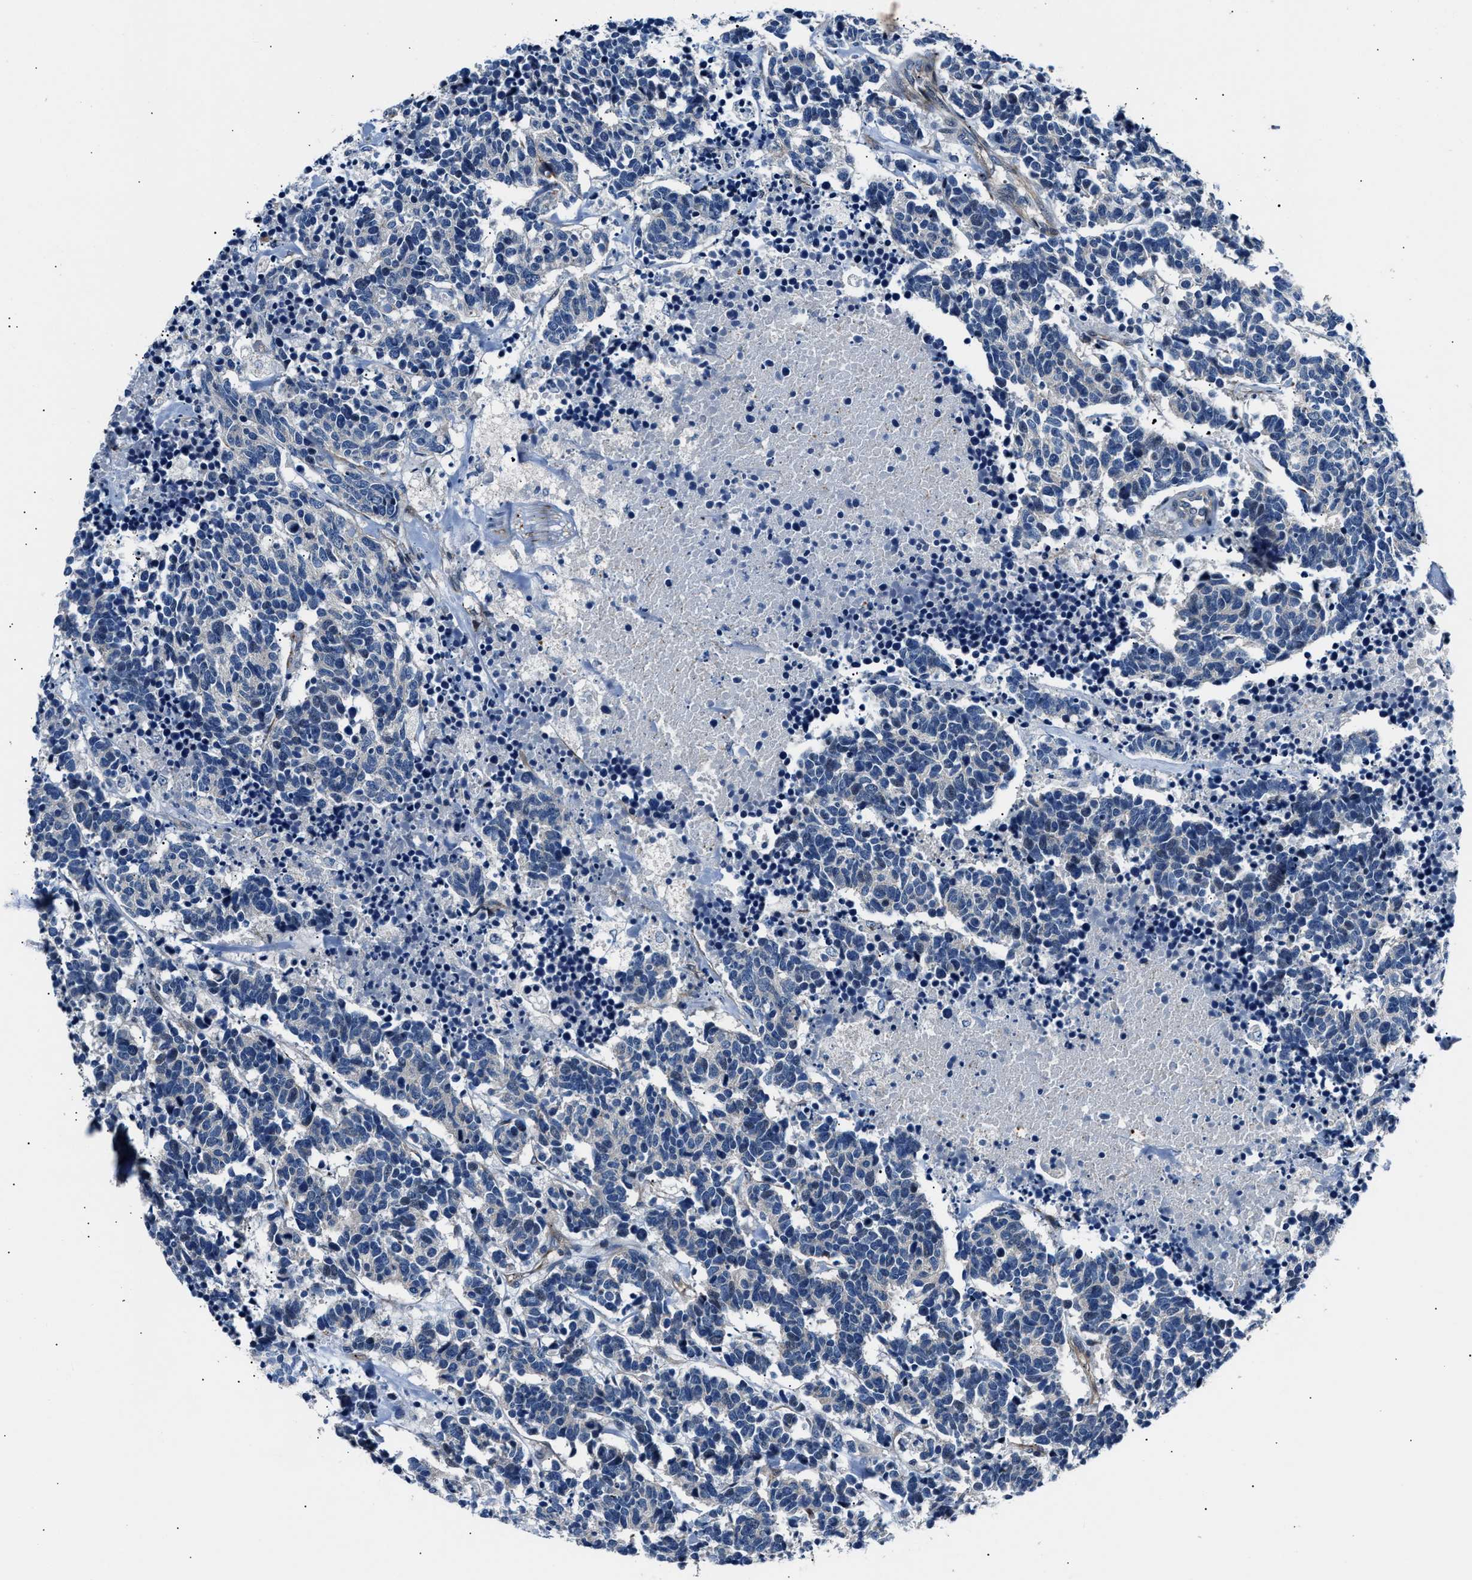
{"staining": {"intensity": "negative", "quantity": "none", "location": "none"}, "tissue": "carcinoid", "cell_type": "Tumor cells", "image_type": "cancer", "snomed": [{"axis": "morphology", "description": "Carcinoma, NOS"}, {"axis": "morphology", "description": "Carcinoid, malignant, NOS"}, {"axis": "topography", "description": "Urinary bladder"}], "caption": "The photomicrograph reveals no significant staining in tumor cells of malignant carcinoid.", "gene": "MPDZ", "patient": {"sex": "male", "age": 57}}